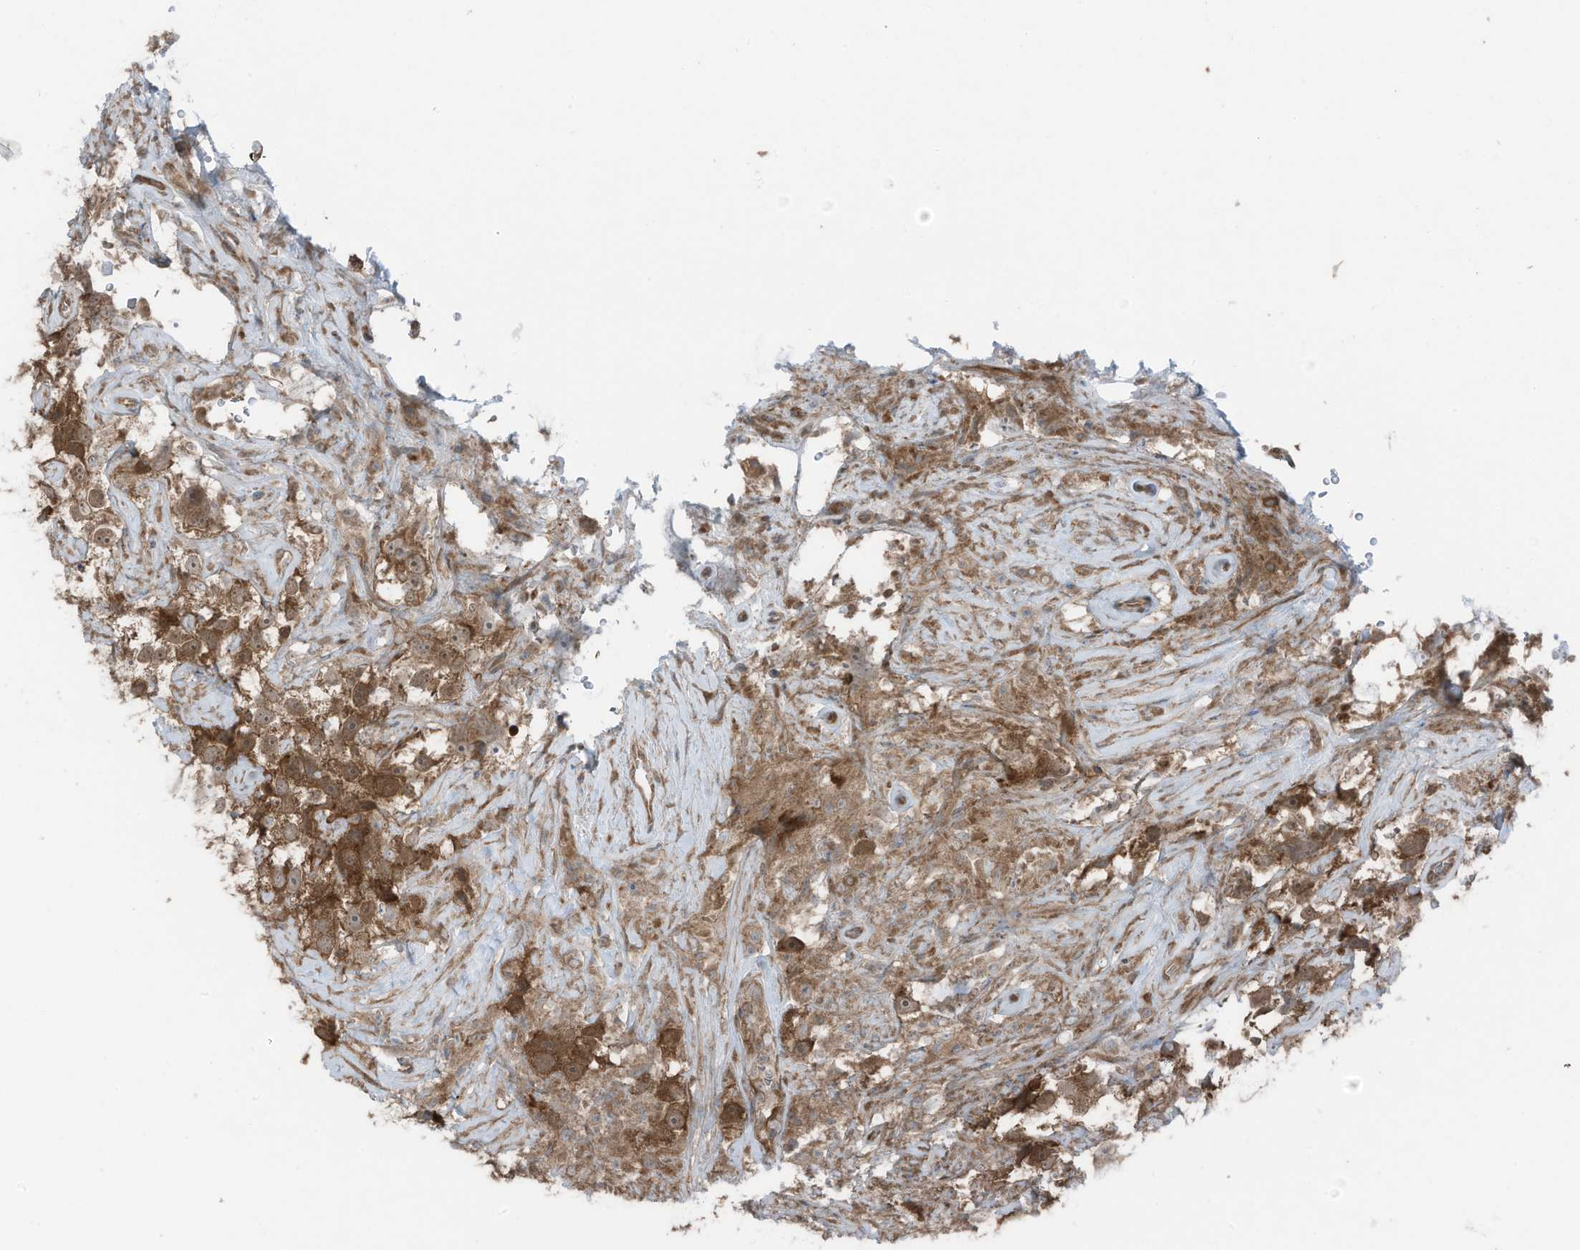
{"staining": {"intensity": "moderate", "quantity": ">75%", "location": "cytoplasmic/membranous"}, "tissue": "testis cancer", "cell_type": "Tumor cells", "image_type": "cancer", "snomed": [{"axis": "morphology", "description": "Seminoma, NOS"}, {"axis": "topography", "description": "Testis"}], "caption": "IHC staining of testis cancer, which exhibits medium levels of moderate cytoplasmic/membranous staining in about >75% of tumor cells indicating moderate cytoplasmic/membranous protein positivity. The staining was performed using DAB (3,3'-diaminobenzidine) (brown) for protein detection and nuclei were counterstained in hematoxylin (blue).", "gene": "TXNDC9", "patient": {"sex": "male", "age": 49}}